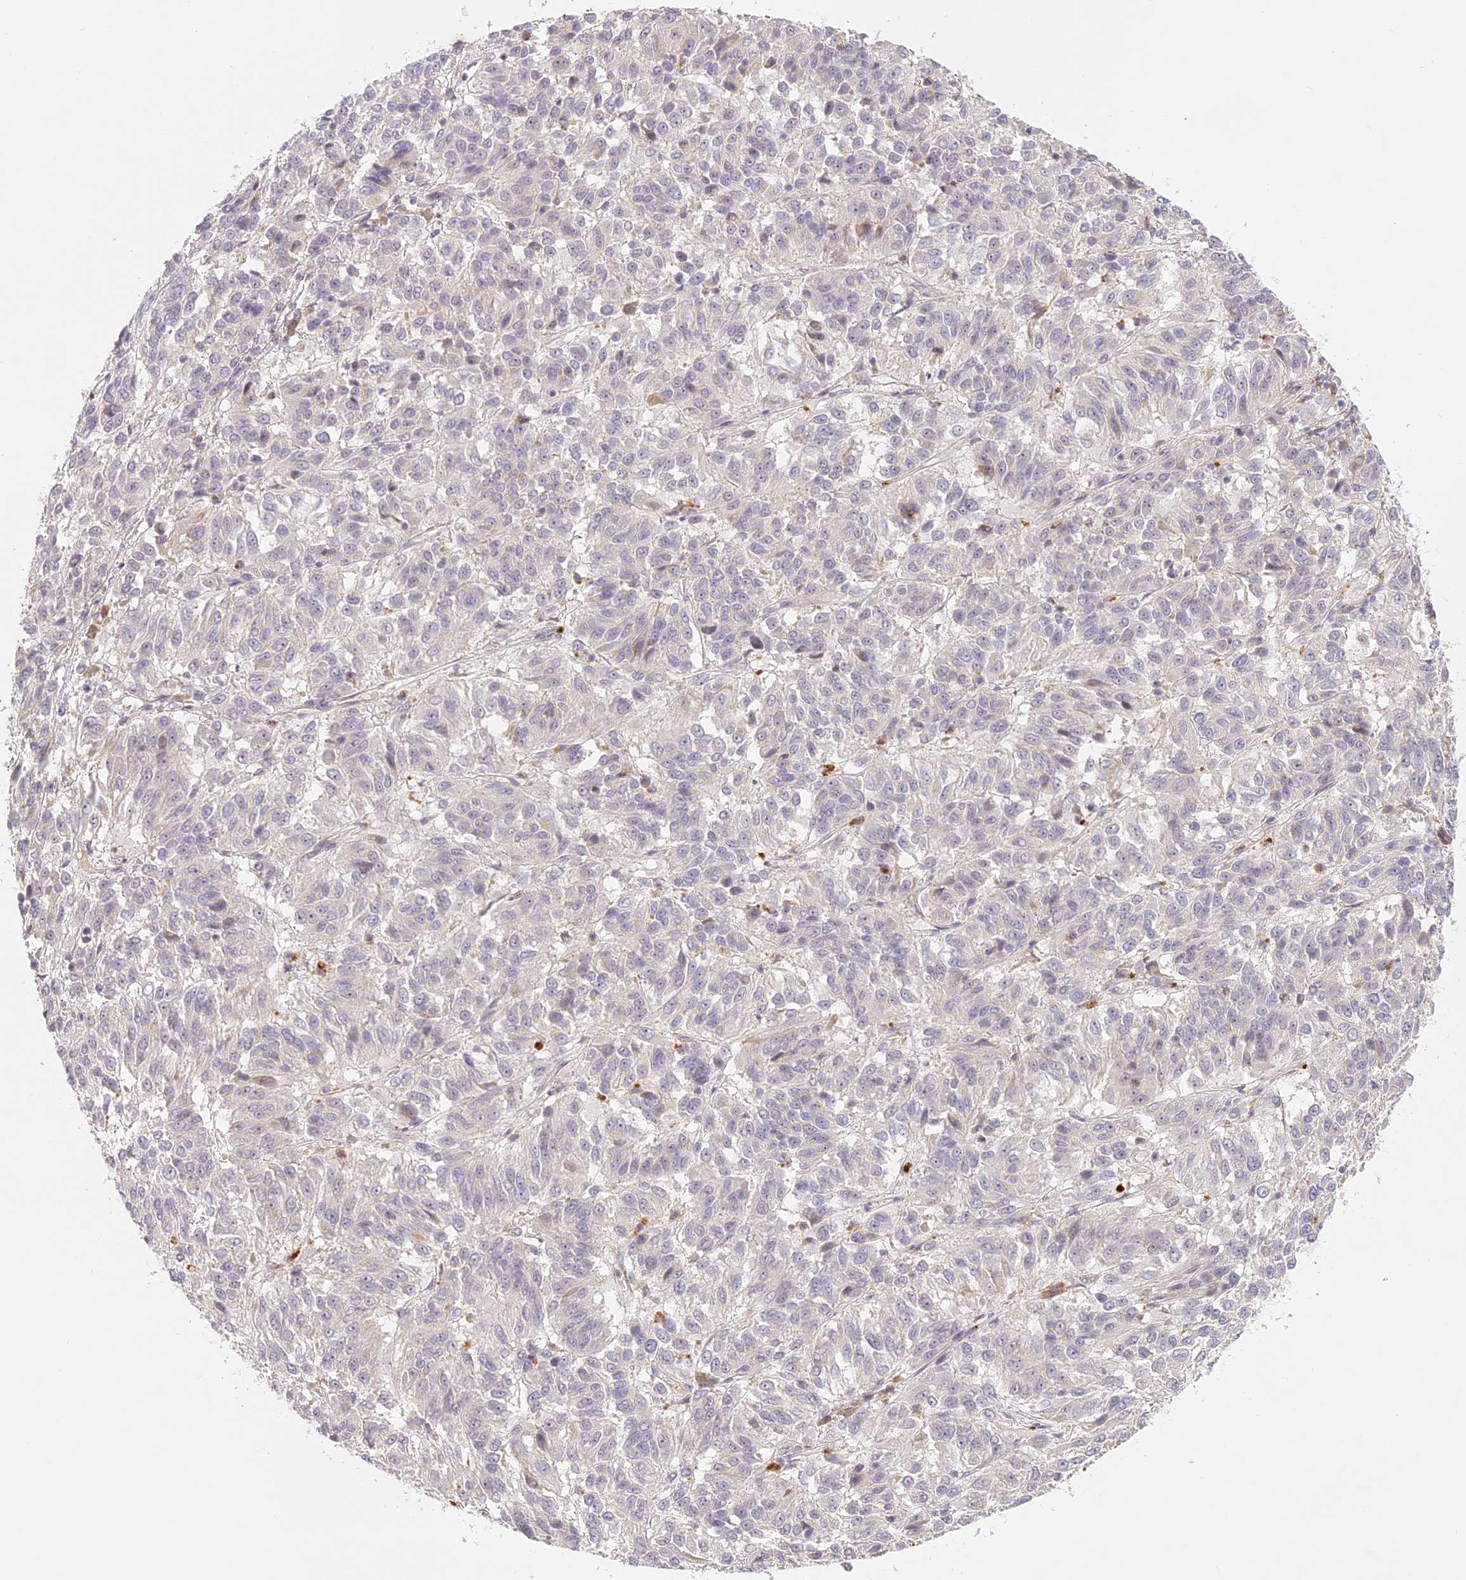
{"staining": {"intensity": "negative", "quantity": "none", "location": "none"}, "tissue": "melanoma", "cell_type": "Tumor cells", "image_type": "cancer", "snomed": [{"axis": "morphology", "description": "Malignant melanoma, Metastatic site"}, {"axis": "topography", "description": "Lung"}], "caption": "The IHC micrograph has no significant positivity in tumor cells of malignant melanoma (metastatic site) tissue. The staining was performed using DAB to visualize the protein expression in brown, while the nuclei were stained in blue with hematoxylin (Magnification: 20x).", "gene": "ELL3", "patient": {"sex": "male", "age": 64}}